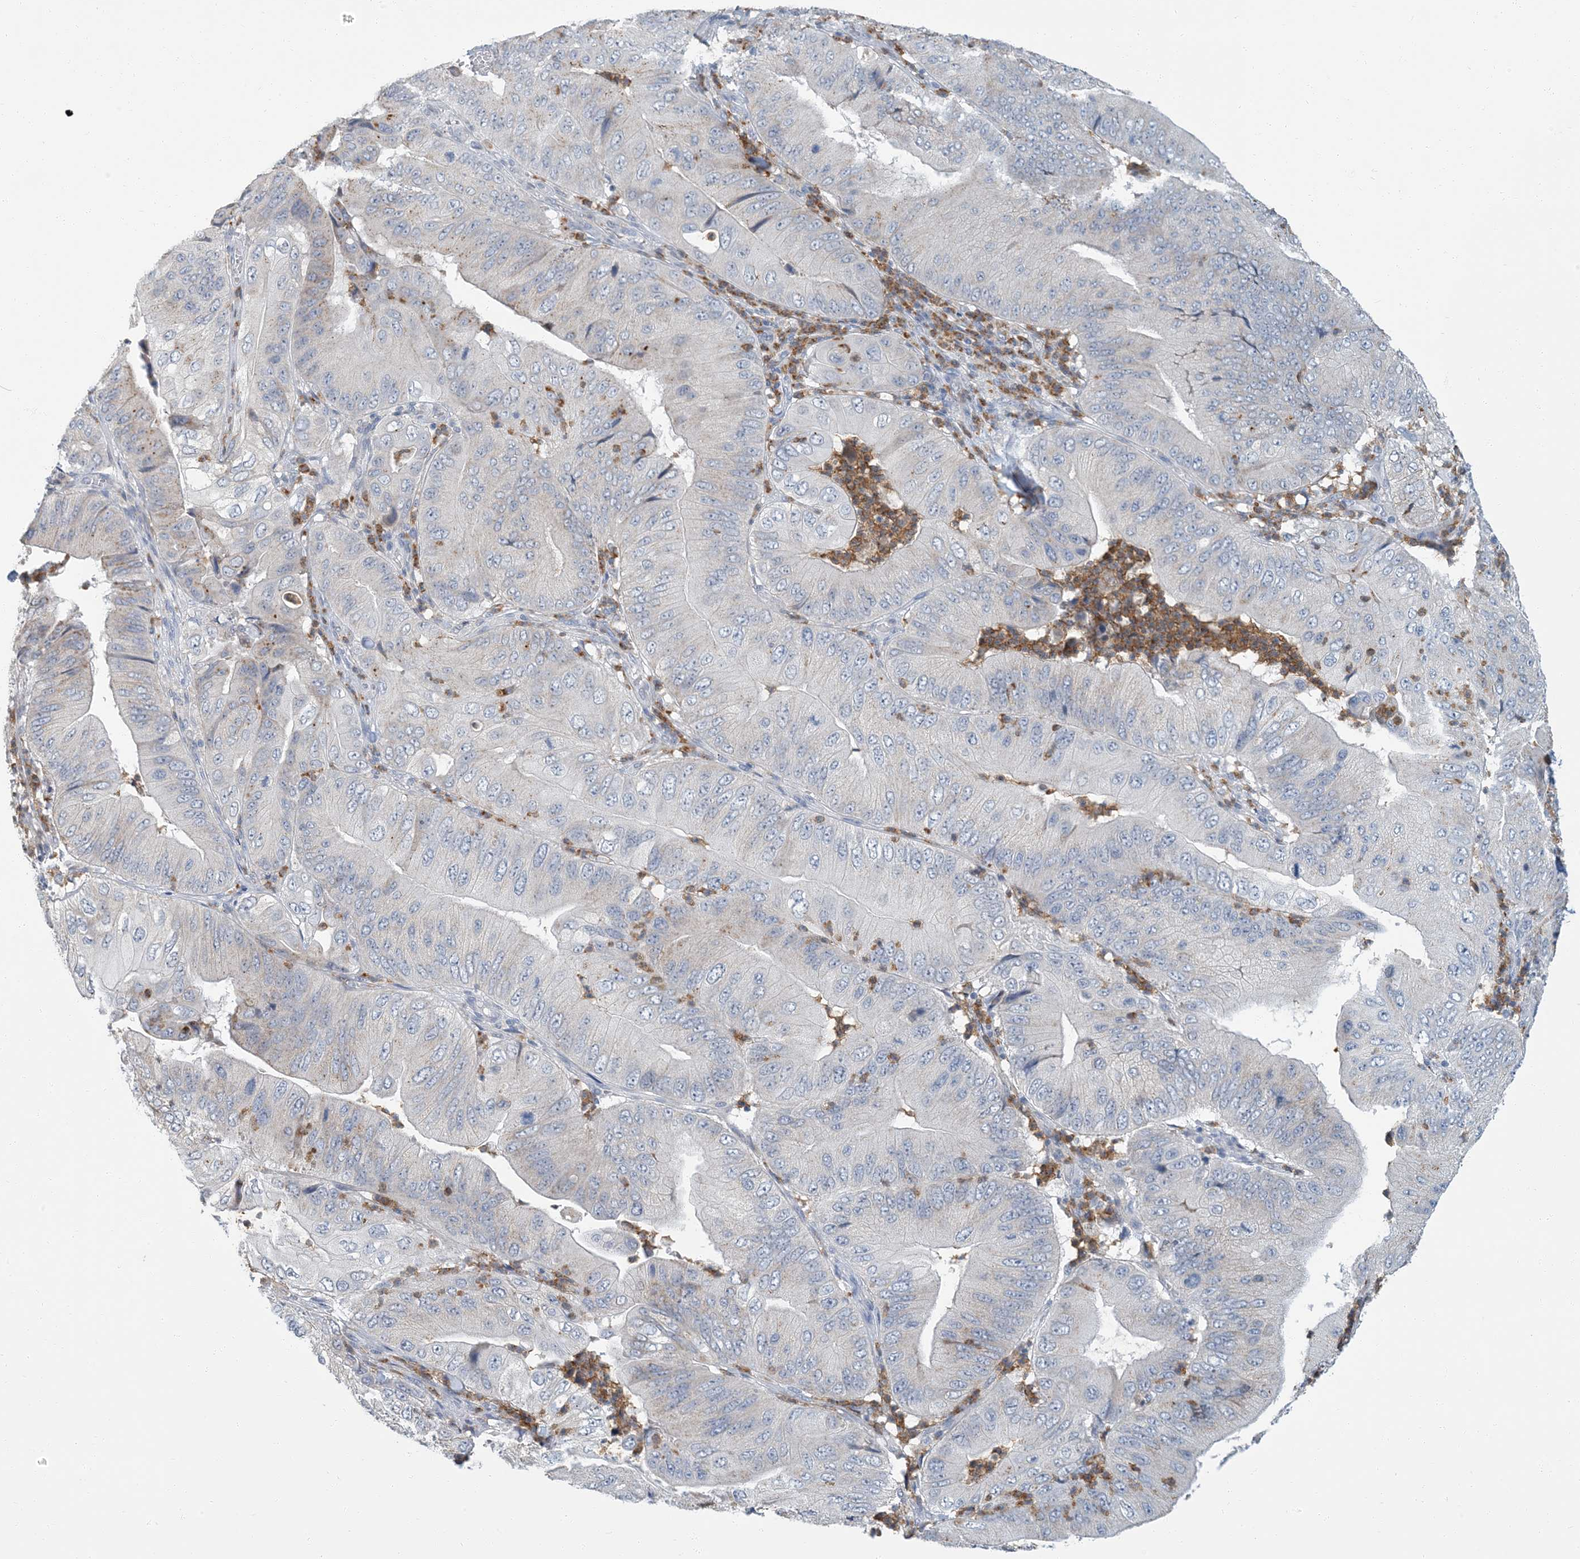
{"staining": {"intensity": "negative", "quantity": "none", "location": "none"}, "tissue": "pancreatic cancer", "cell_type": "Tumor cells", "image_type": "cancer", "snomed": [{"axis": "morphology", "description": "Adenocarcinoma, NOS"}, {"axis": "topography", "description": "Pancreas"}], "caption": "Adenocarcinoma (pancreatic) stained for a protein using immunohistochemistry reveals no expression tumor cells.", "gene": "EPHA4", "patient": {"sex": "female", "age": 77}}